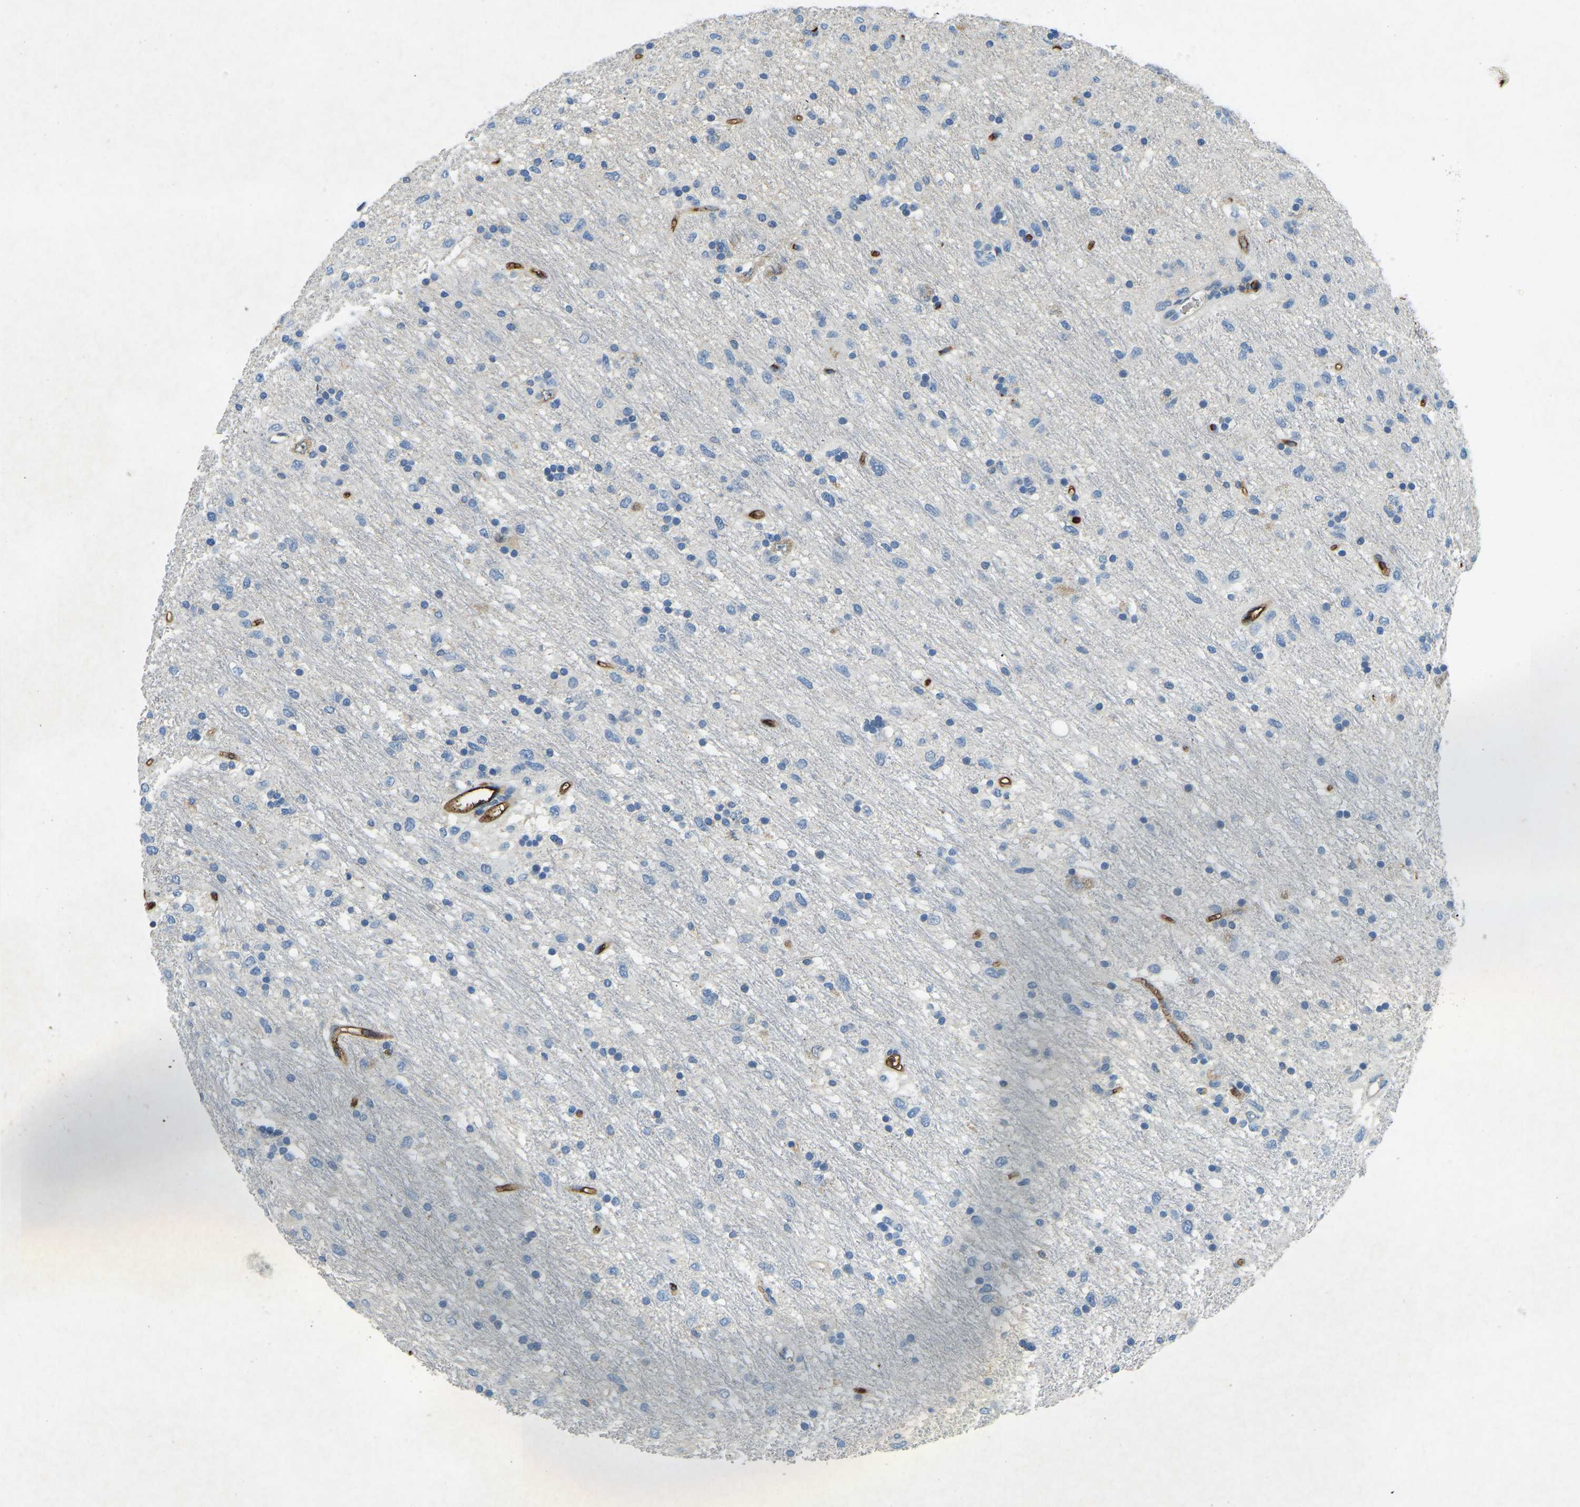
{"staining": {"intensity": "negative", "quantity": "none", "location": "none"}, "tissue": "glioma", "cell_type": "Tumor cells", "image_type": "cancer", "snomed": [{"axis": "morphology", "description": "Glioma, malignant, Low grade"}, {"axis": "topography", "description": "Brain"}], "caption": "A micrograph of human glioma is negative for staining in tumor cells.", "gene": "THBS4", "patient": {"sex": "male", "age": 77}}